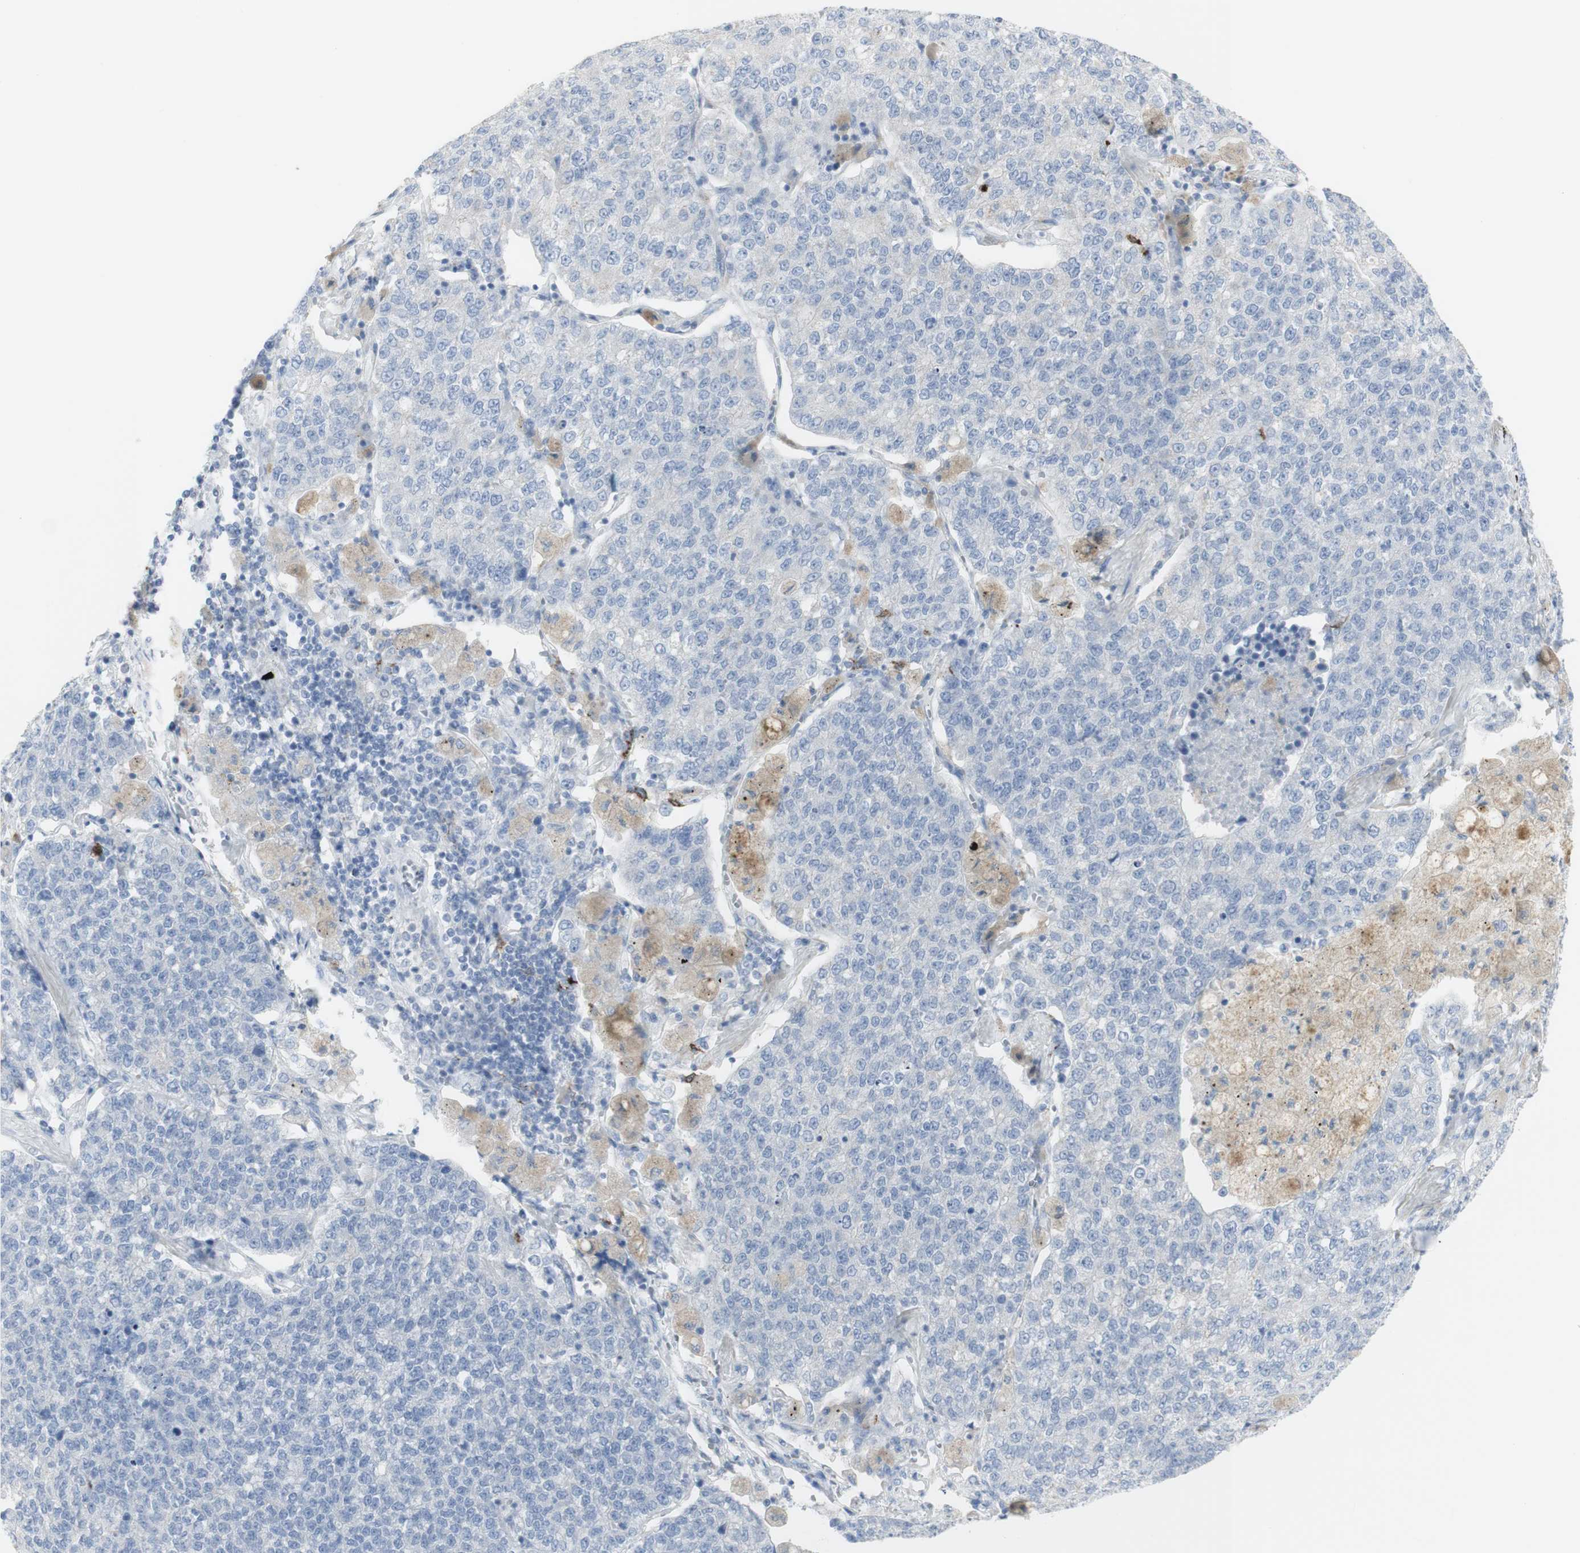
{"staining": {"intensity": "negative", "quantity": "none", "location": "none"}, "tissue": "lung cancer", "cell_type": "Tumor cells", "image_type": "cancer", "snomed": [{"axis": "morphology", "description": "Adenocarcinoma, NOS"}, {"axis": "topography", "description": "Lung"}], "caption": "High power microscopy micrograph of an immunohistochemistry micrograph of lung cancer (adenocarcinoma), revealing no significant positivity in tumor cells.", "gene": "CD207", "patient": {"sex": "male", "age": 49}}